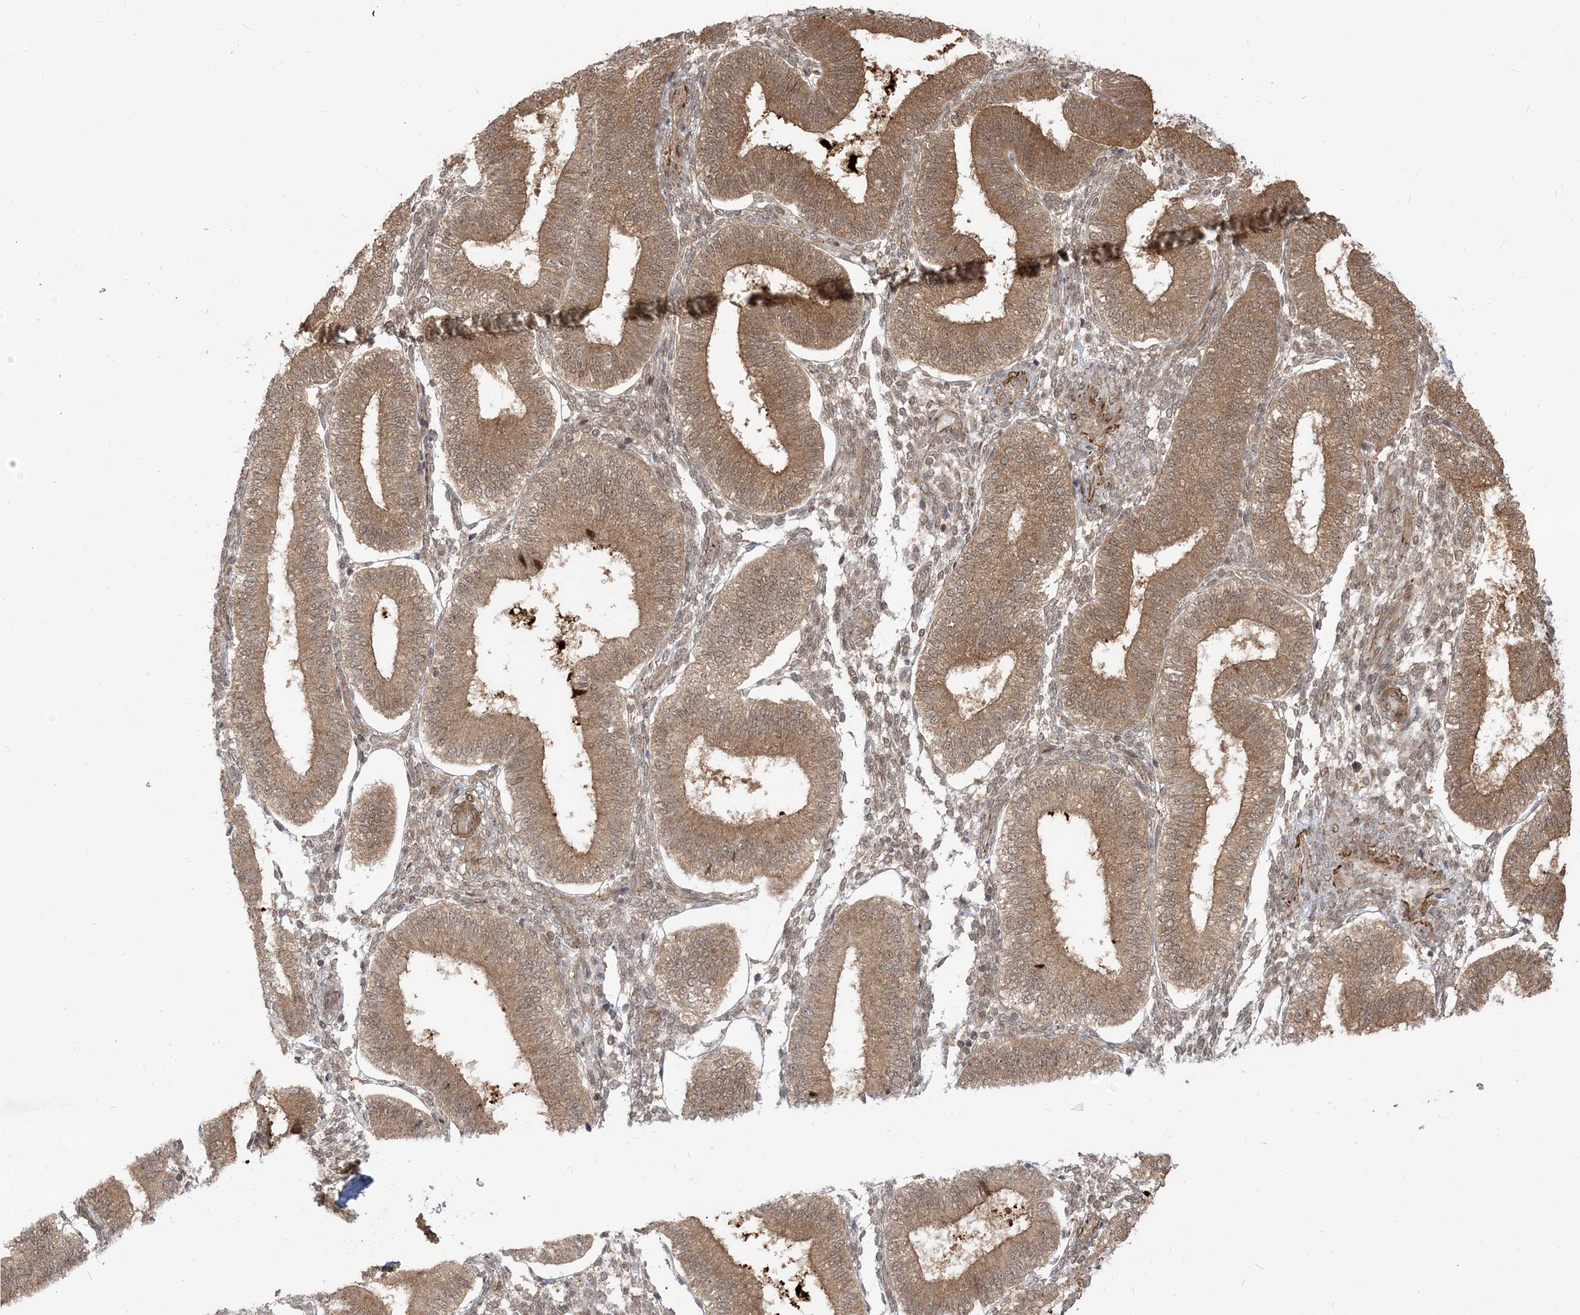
{"staining": {"intensity": "weak", "quantity": ">75%", "location": "cytoplasmic/membranous,nuclear"}, "tissue": "endometrium", "cell_type": "Cells in endometrial stroma", "image_type": "normal", "snomed": [{"axis": "morphology", "description": "Normal tissue, NOS"}, {"axis": "topography", "description": "Endometrium"}], "caption": "Human endometrium stained with a brown dye exhibits weak cytoplasmic/membranous,nuclear positive expression in approximately >75% of cells in endometrial stroma.", "gene": "TBCC", "patient": {"sex": "female", "age": 39}}